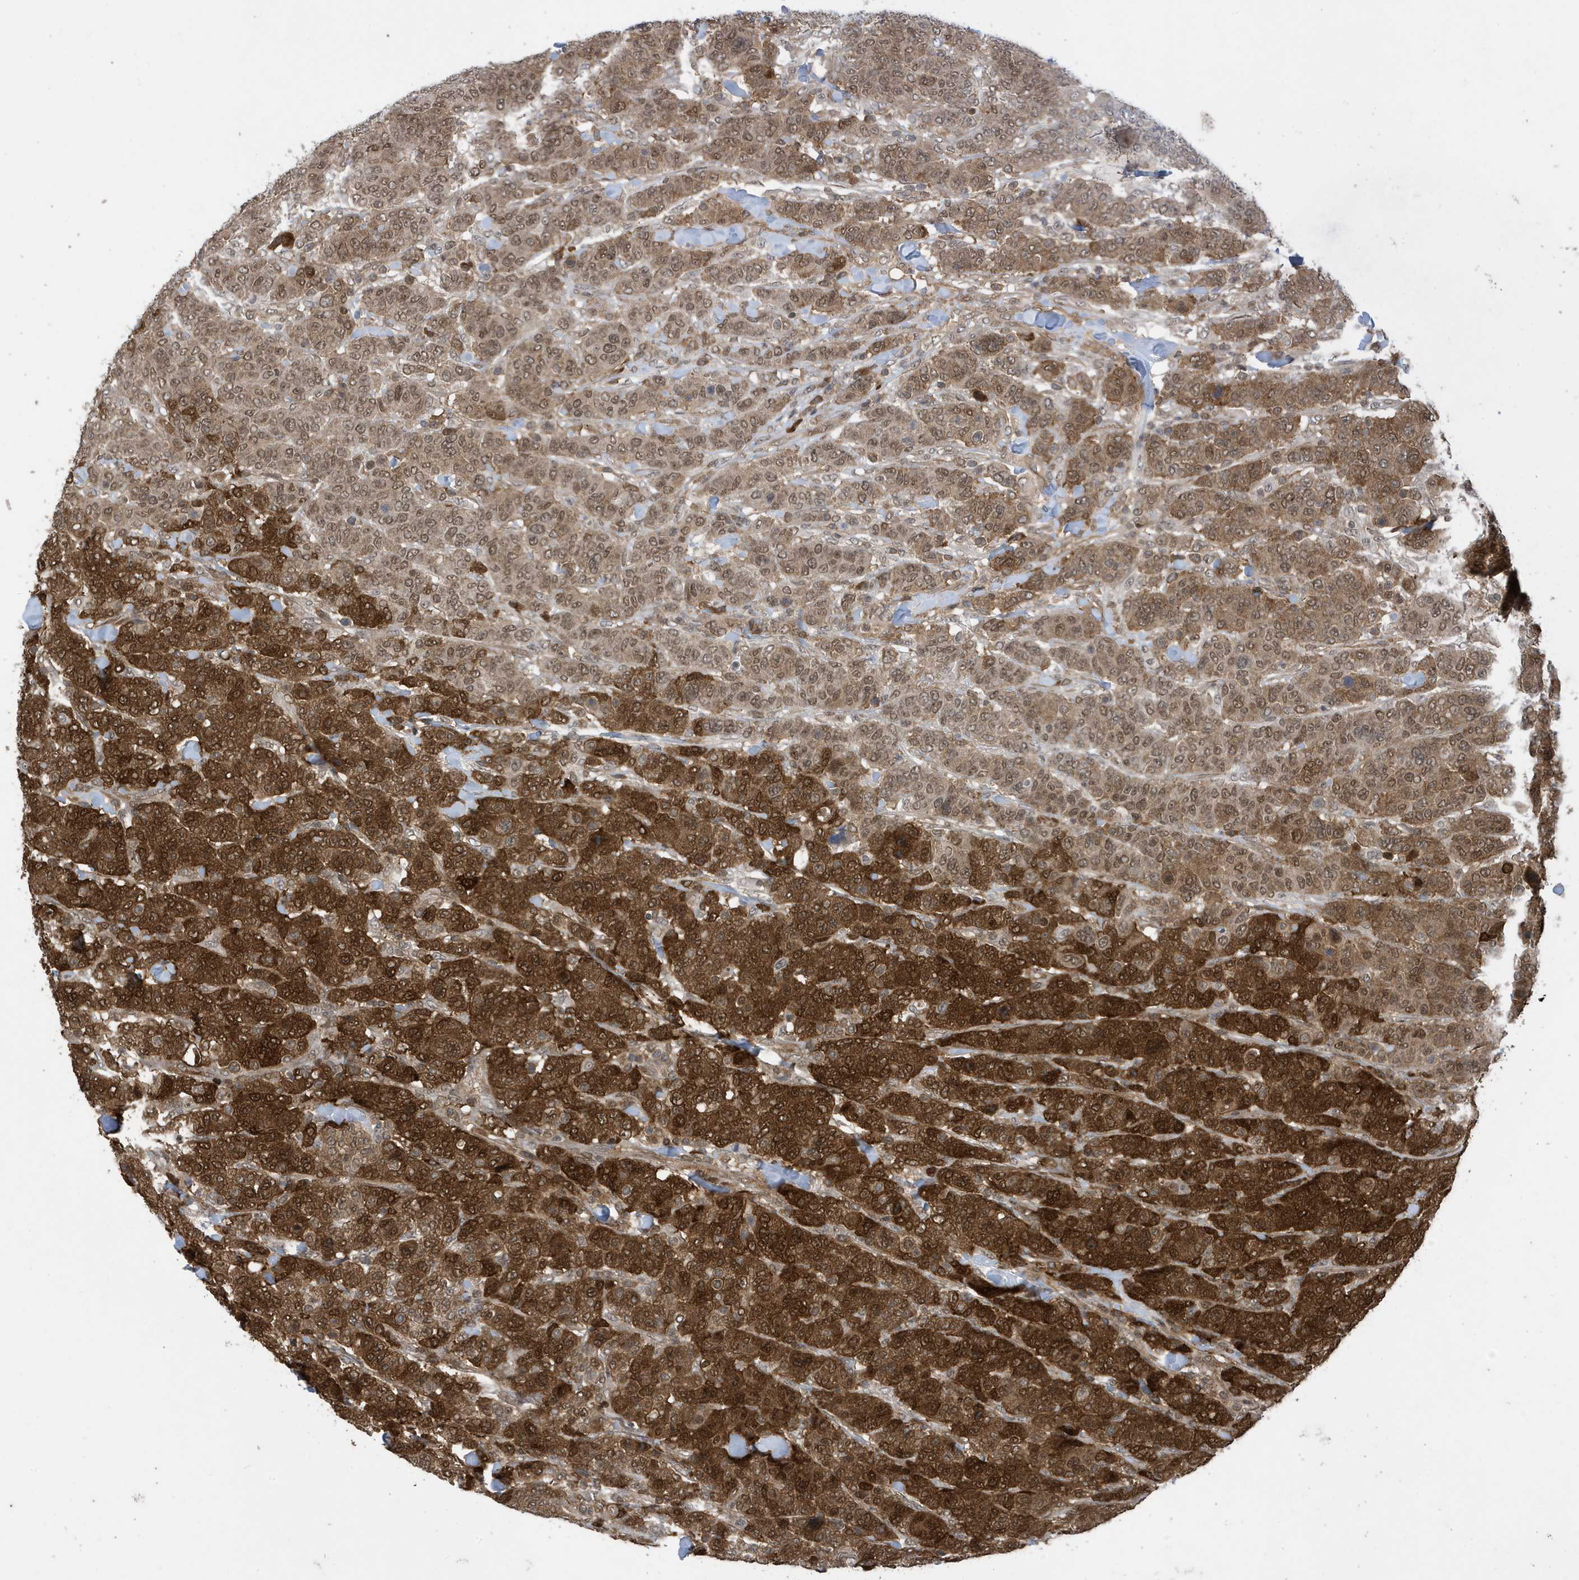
{"staining": {"intensity": "strong", "quantity": ">75%", "location": "cytoplasmic/membranous,nuclear"}, "tissue": "breast cancer", "cell_type": "Tumor cells", "image_type": "cancer", "snomed": [{"axis": "morphology", "description": "Duct carcinoma"}, {"axis": "topography", "description": "Breast"}], "caption": "Breast infiltrating ductal carcinoma stained for a protein reveals strong cytoplasmic/membranous and nuclear positivity in tumor cells.", "gene": "UBQLN1", "patient": {"sex": "female", "age": 37}}